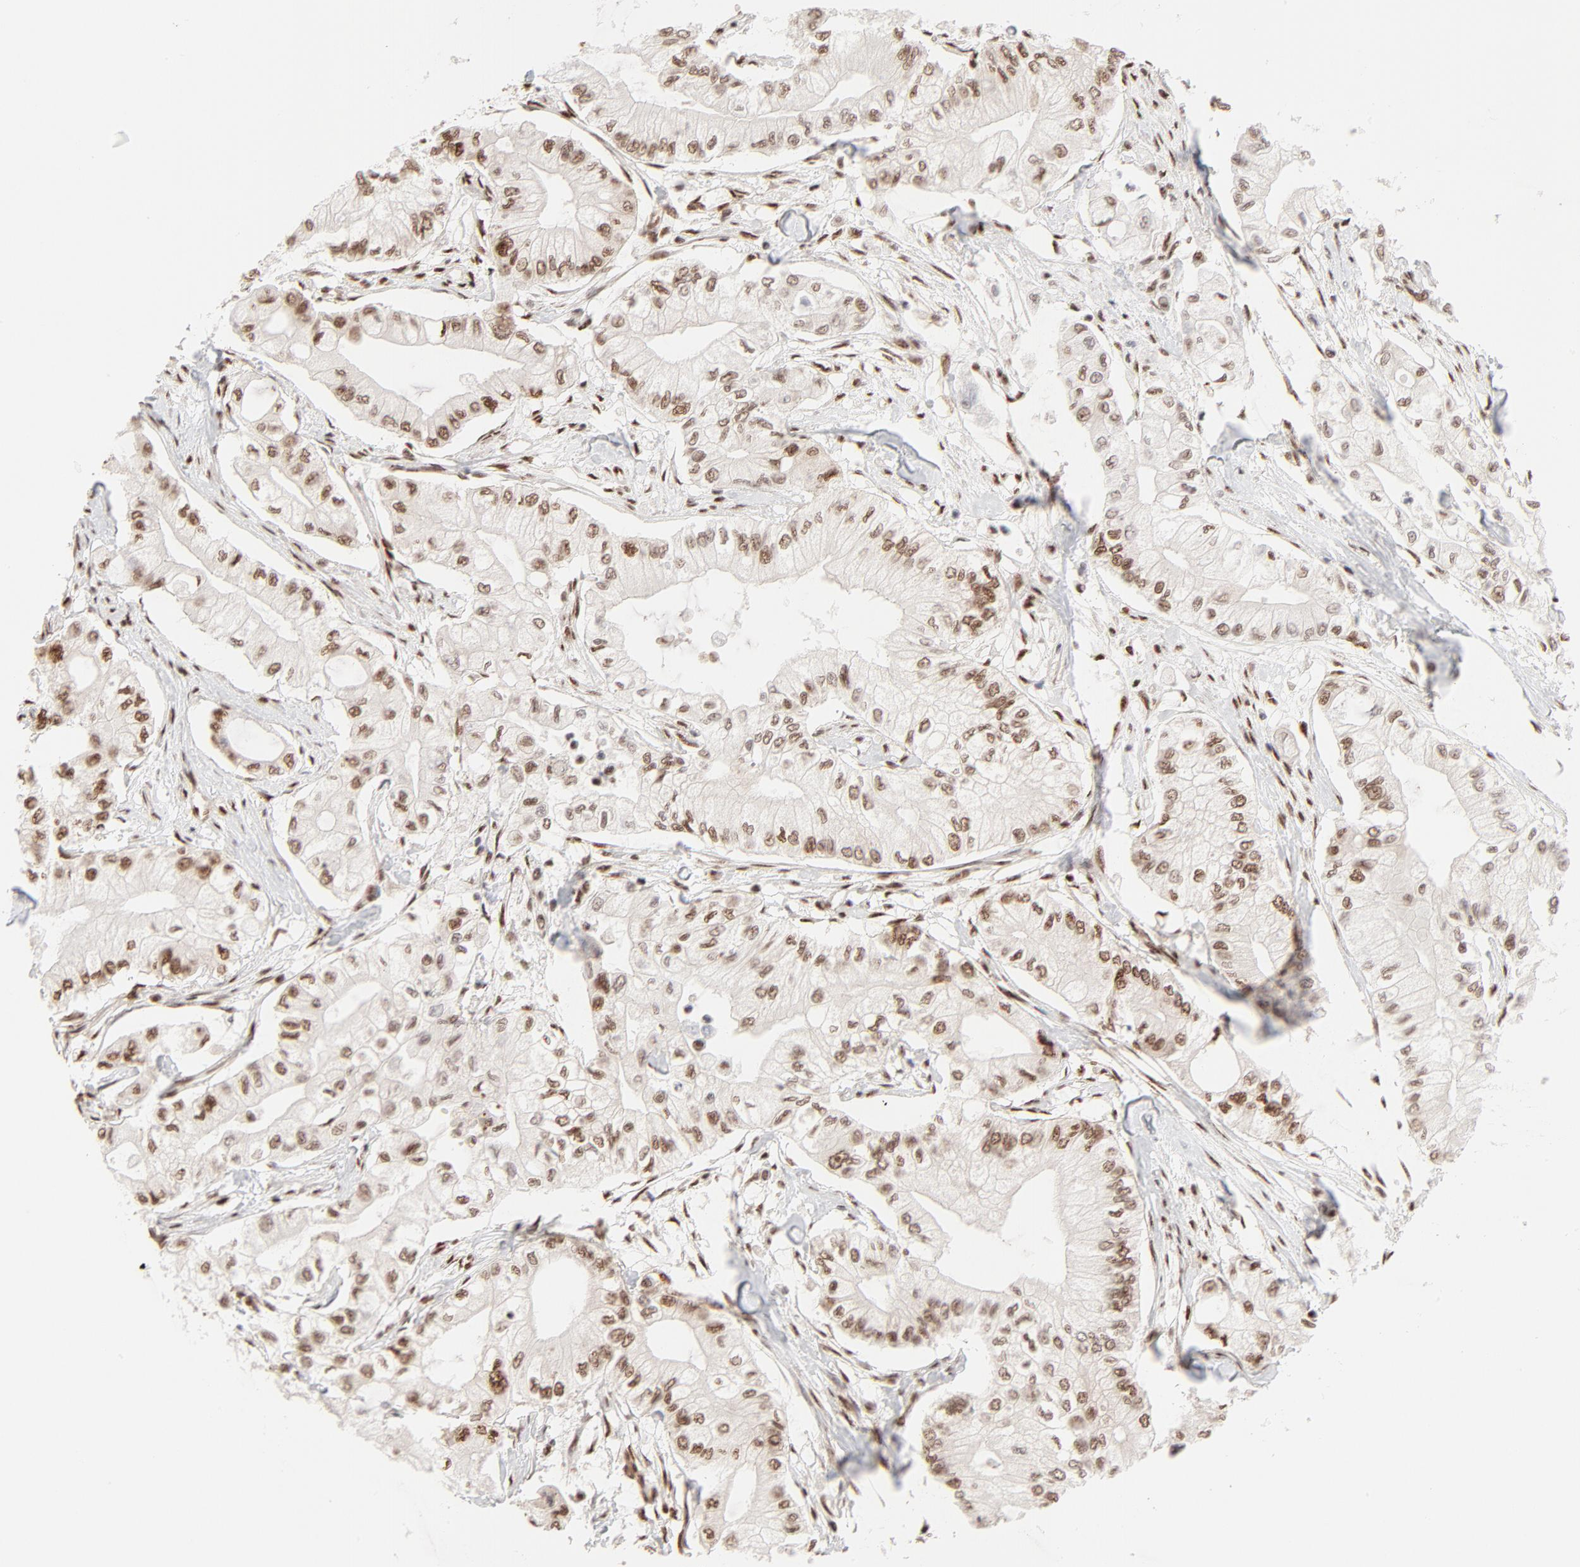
{"staining": {"intensity": "moderate", "quantity": ">75%", "location": "nuclear"}, "tissue": "pancreatic cancer", "cell_type": "Tumor cells", "image_type": "cancer", "snomed": [{"axis": "morphology", "description": "Adenocarcinoma, NOS"}, {"axis": "topography", "description": "Pancreas"}], "caption": "Pancreatic adenocarcinoma stained with a brown dye demonstrates moderate nuclear positive positivity in about >75% of tumor cells.", "gene": "TARDBP", "patient": {"sex": "male", "age": 79}}